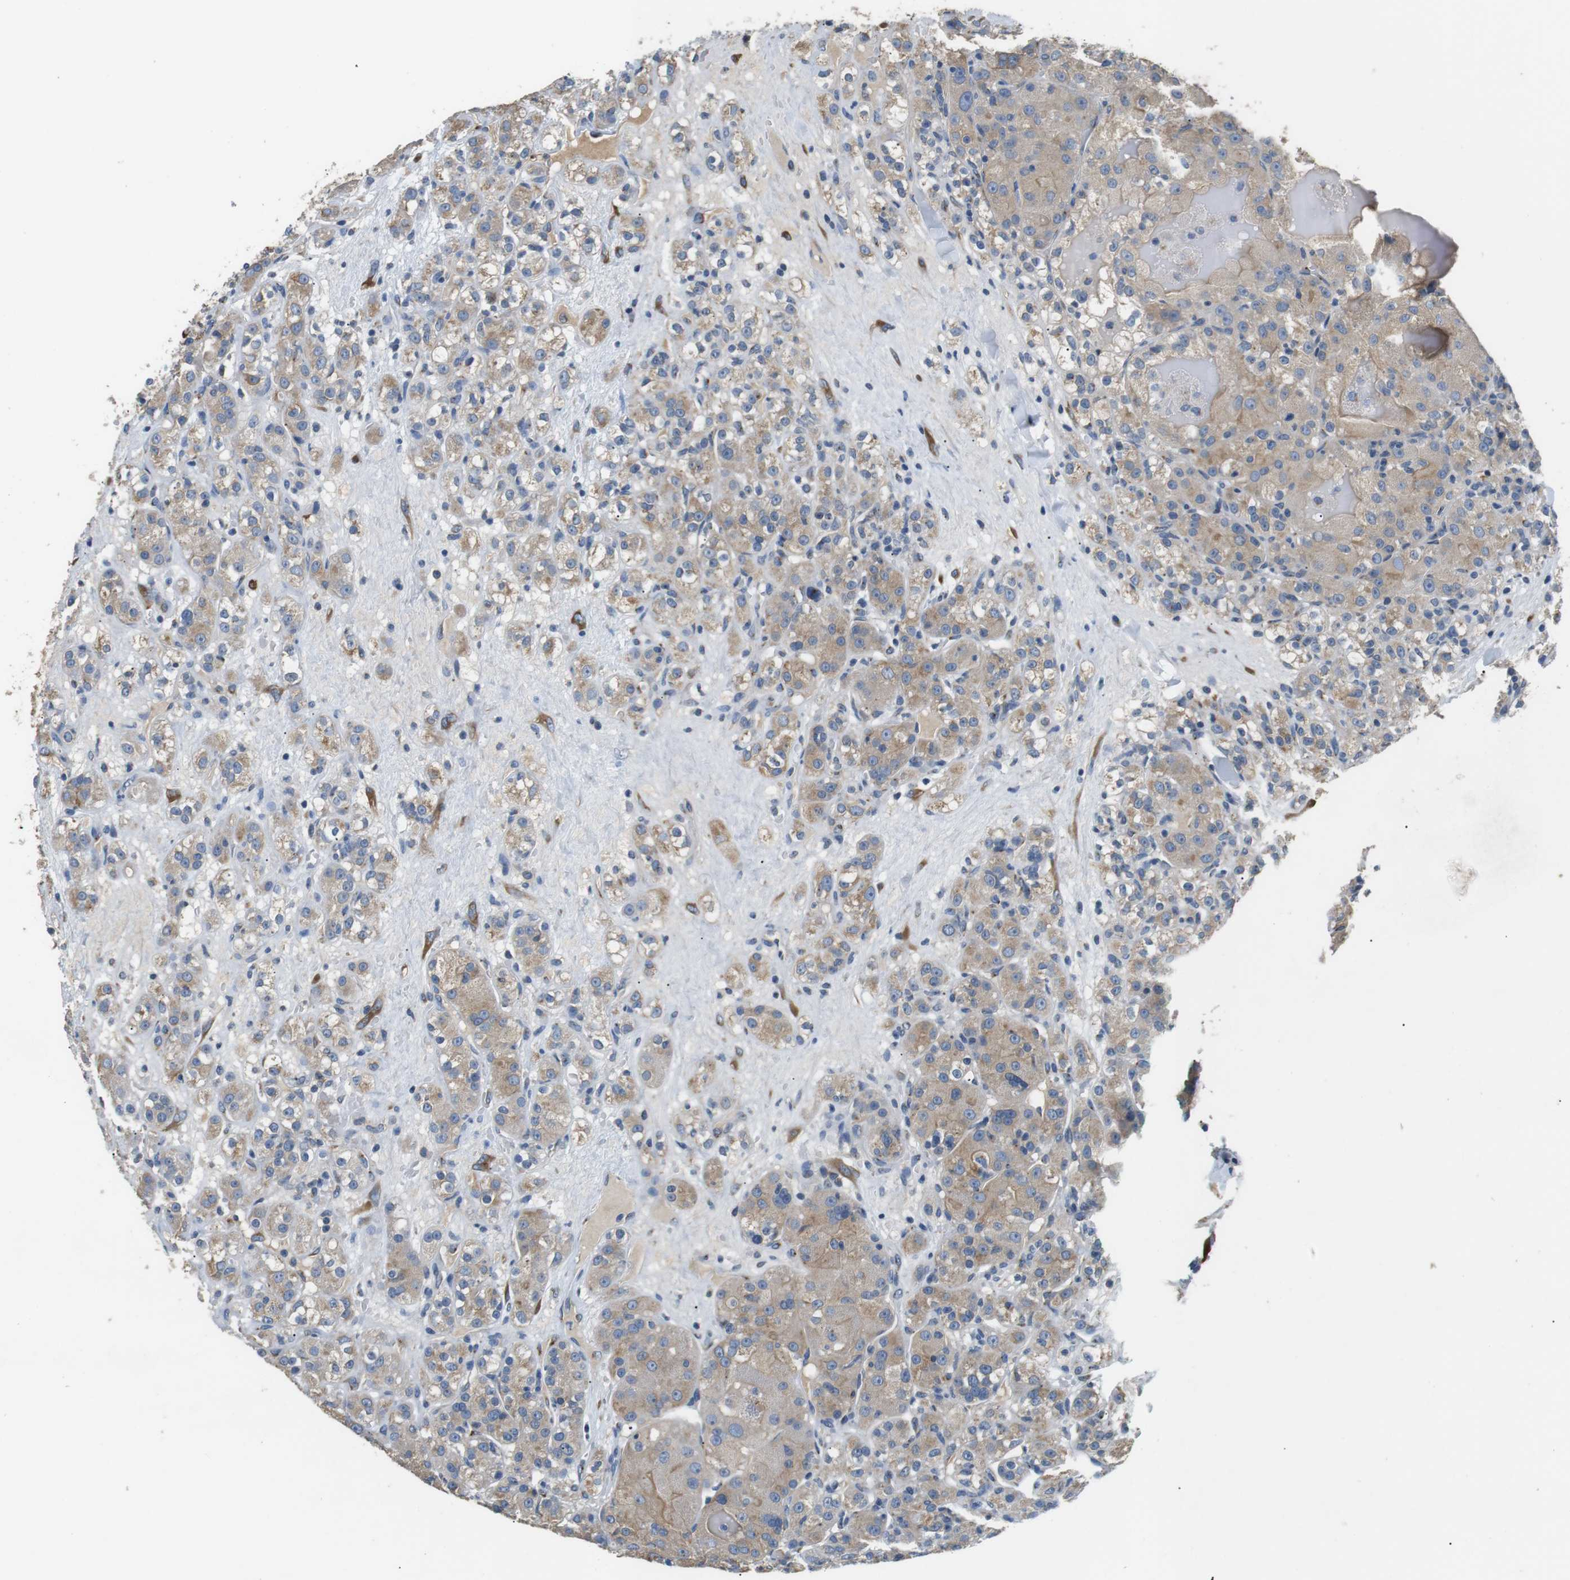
{"staining": {"intensity": "weak", "quantity": ">75%", "location": "cytoplasmic/membranous"}, "tissue": "renal cancer", "cell_type": "Tumor cells", "image_type": "cancer", "snomed": [{"axis": "morphology", "description": "Normal tissue, NOS"}, {"axis": "morphology", "description": "Adenocarcinoma, NOS"}, {"axis": "topography", "description": "Kidney"}], "caption": "A brown stain shows weak cytoplasmic/membranous staining of a protein in human adenocarcinoma (renal) tumor cells. The protein is shown in brown color, while the nuclei are stained blue.", "gene": "UNC5CL", "patient": {"sex": "male", "age": 61}}